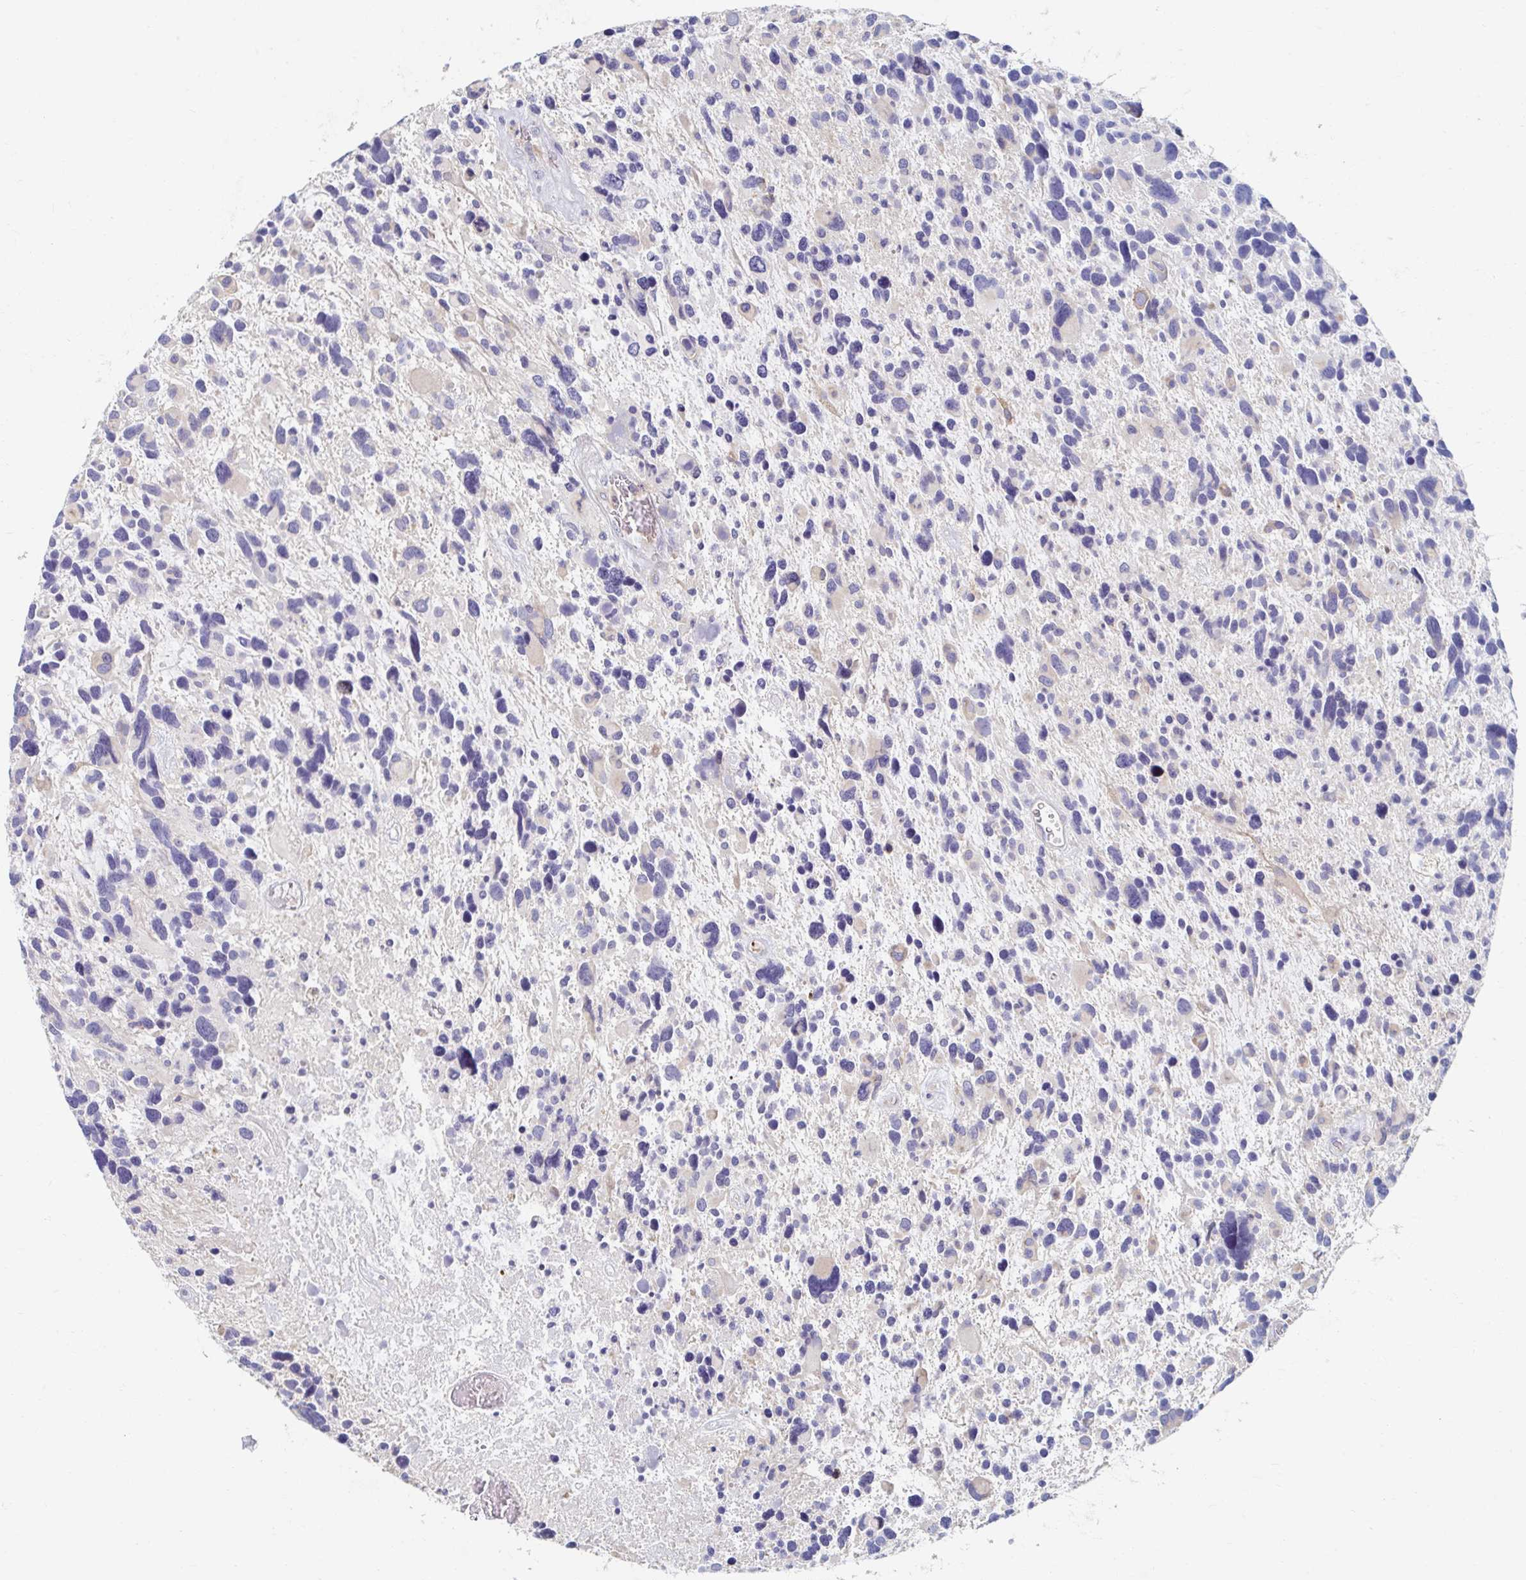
{"staining": {"intensity": "negative", "quantity": "none", "location": "none"}, "tissue": "glioma", "cell_type": "Tumor cells", "image_type": "cancer", "snomed": [{"axis": "morphology", "description": "Glioma, malignant, High grade"}, {"axis": "topography", "description": "Brain"}], "caption": "Tumor cells show no significant staining in malignant high-grade glioma.", "gene": "MYLK2", "patient": {"sex": "male", "age": 49}}